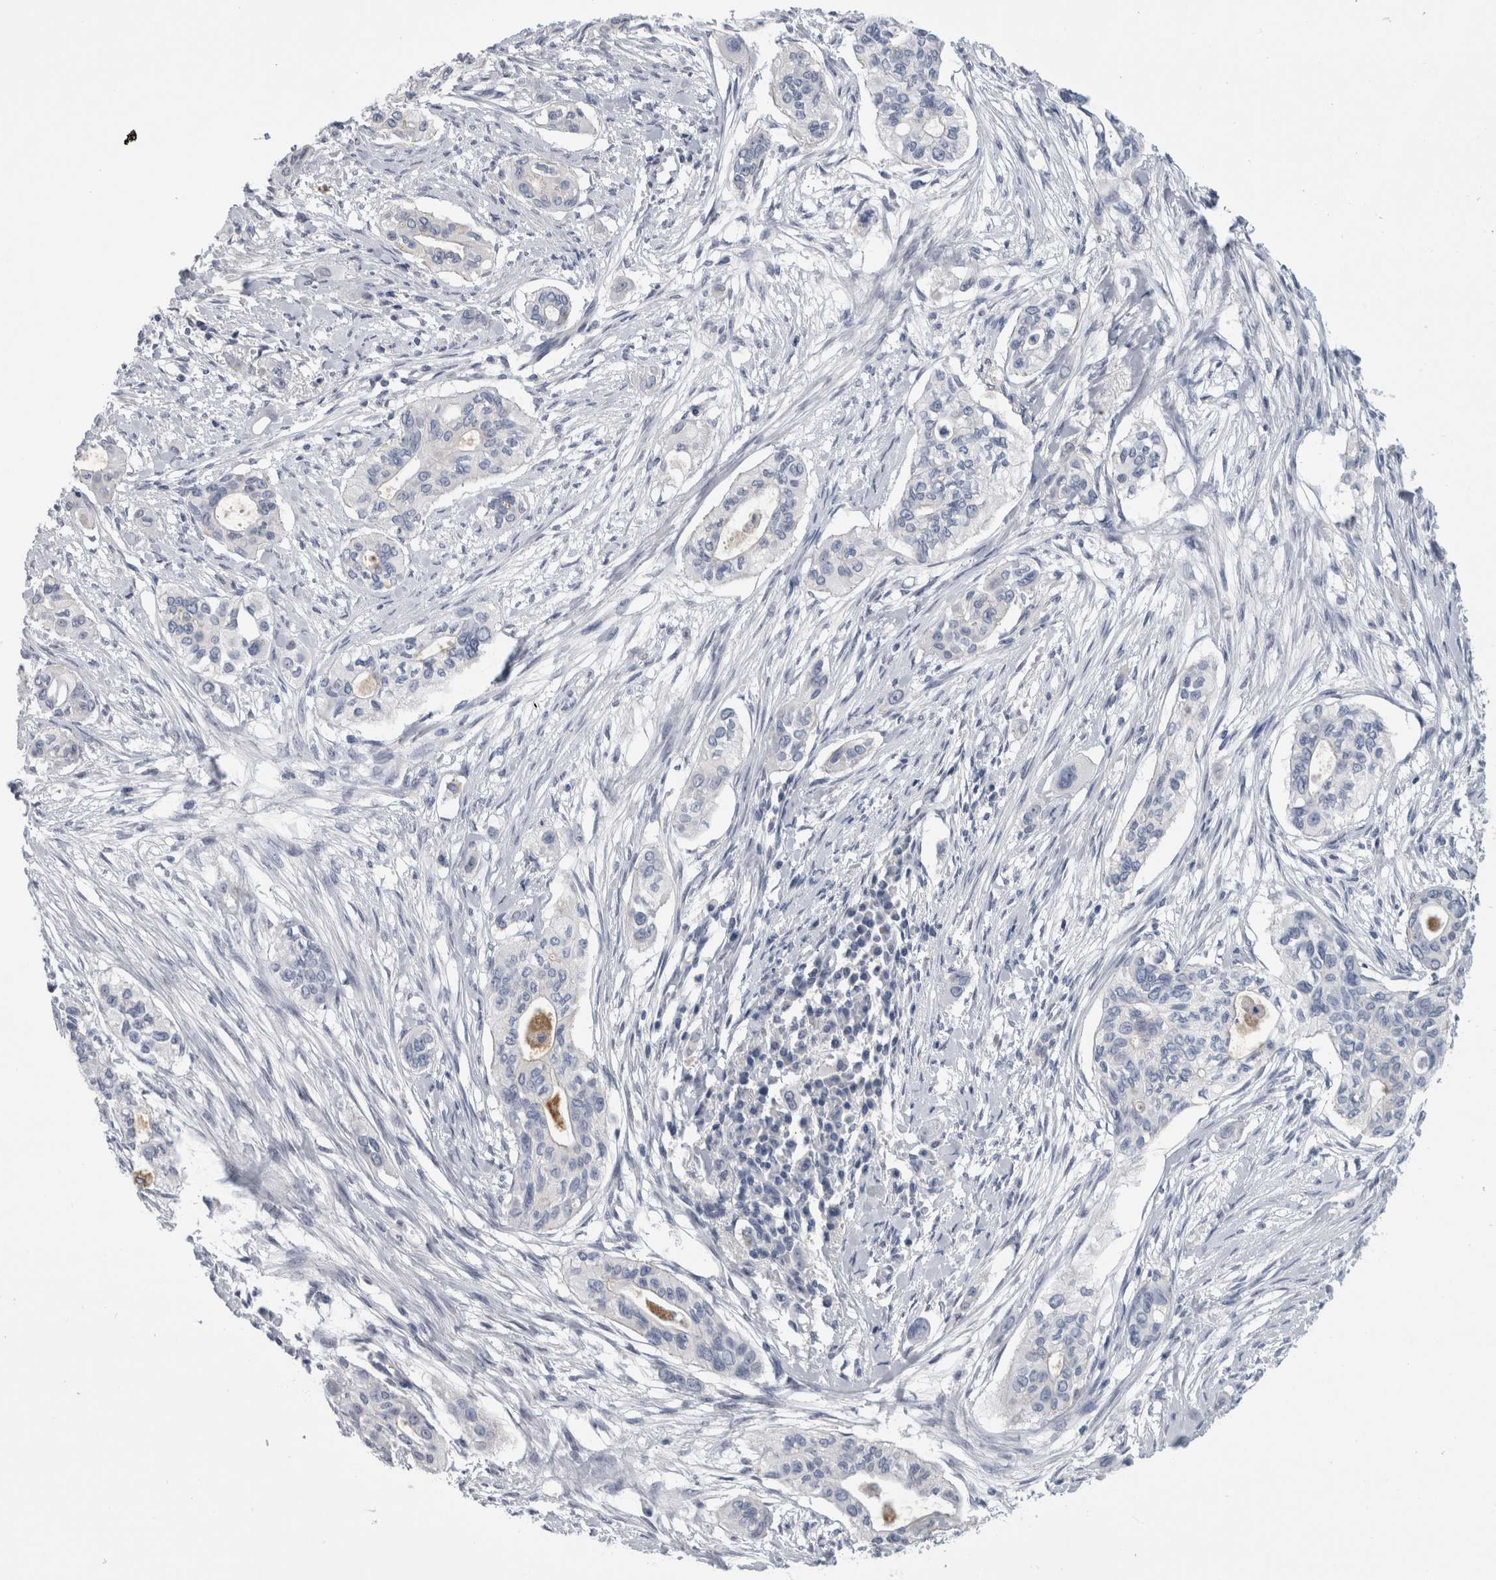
{"staining": {"intensity": "negative", "quantity": "none", "location": "none"}, "tissue": "pancreatic cancer", "cell_type": "Tumor cells", "image_type": "cancer", "snomed": [{"axis": "morphology", "description": "Adenocarcinoma, NOS"}, {"axis": "topography", "description": "Pancreas"}], "caption": "Pancreatic cancer (adenocarcinoma) stained for a protein using immunohistochemistry exhibits no positivity tumor cells.", "gene": "ANKFY1", "patient": {"sex": "female", "age": 60}}